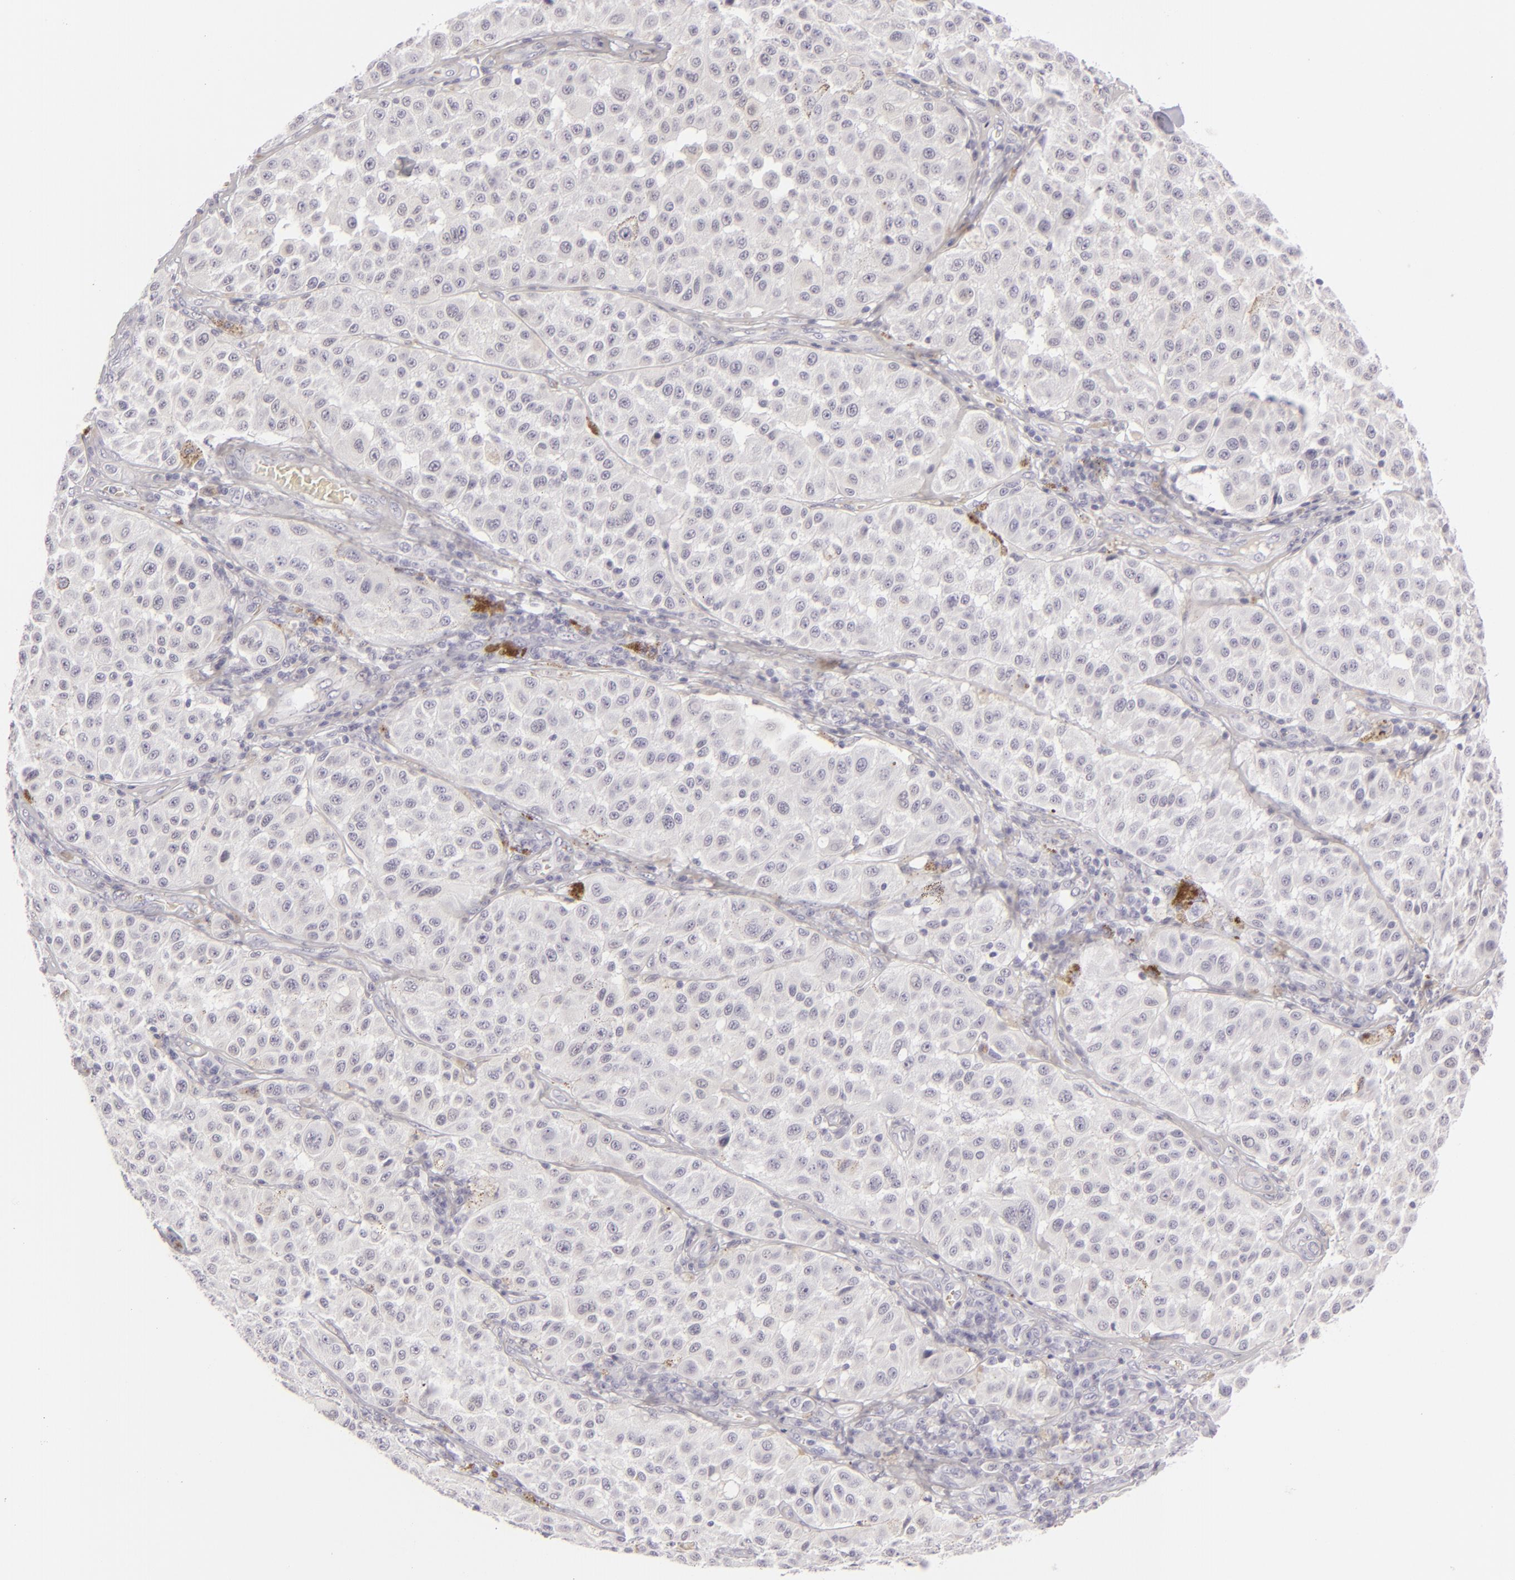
{"staining": {"intensity": "negative", "quantity": "none", "location": "none"}, "tissue": "melanoma", "cell_type": "Tumor cells", "image_type": "cancer", "snomed": [{"axis": "morphology", "description": "Malignant melanoma, NOS"}, {"axis": "topography", "description": "Skin"}], "caption": "This photomicrograph is of malignant melanoma stained with immunohistochemistry (IHC) to label a protein in brown with the nuclei are counter-stained blue. There is no positivity in tumor cells.", "gene": "CDX2", "patient": {"sex": "female", "age": 64}}